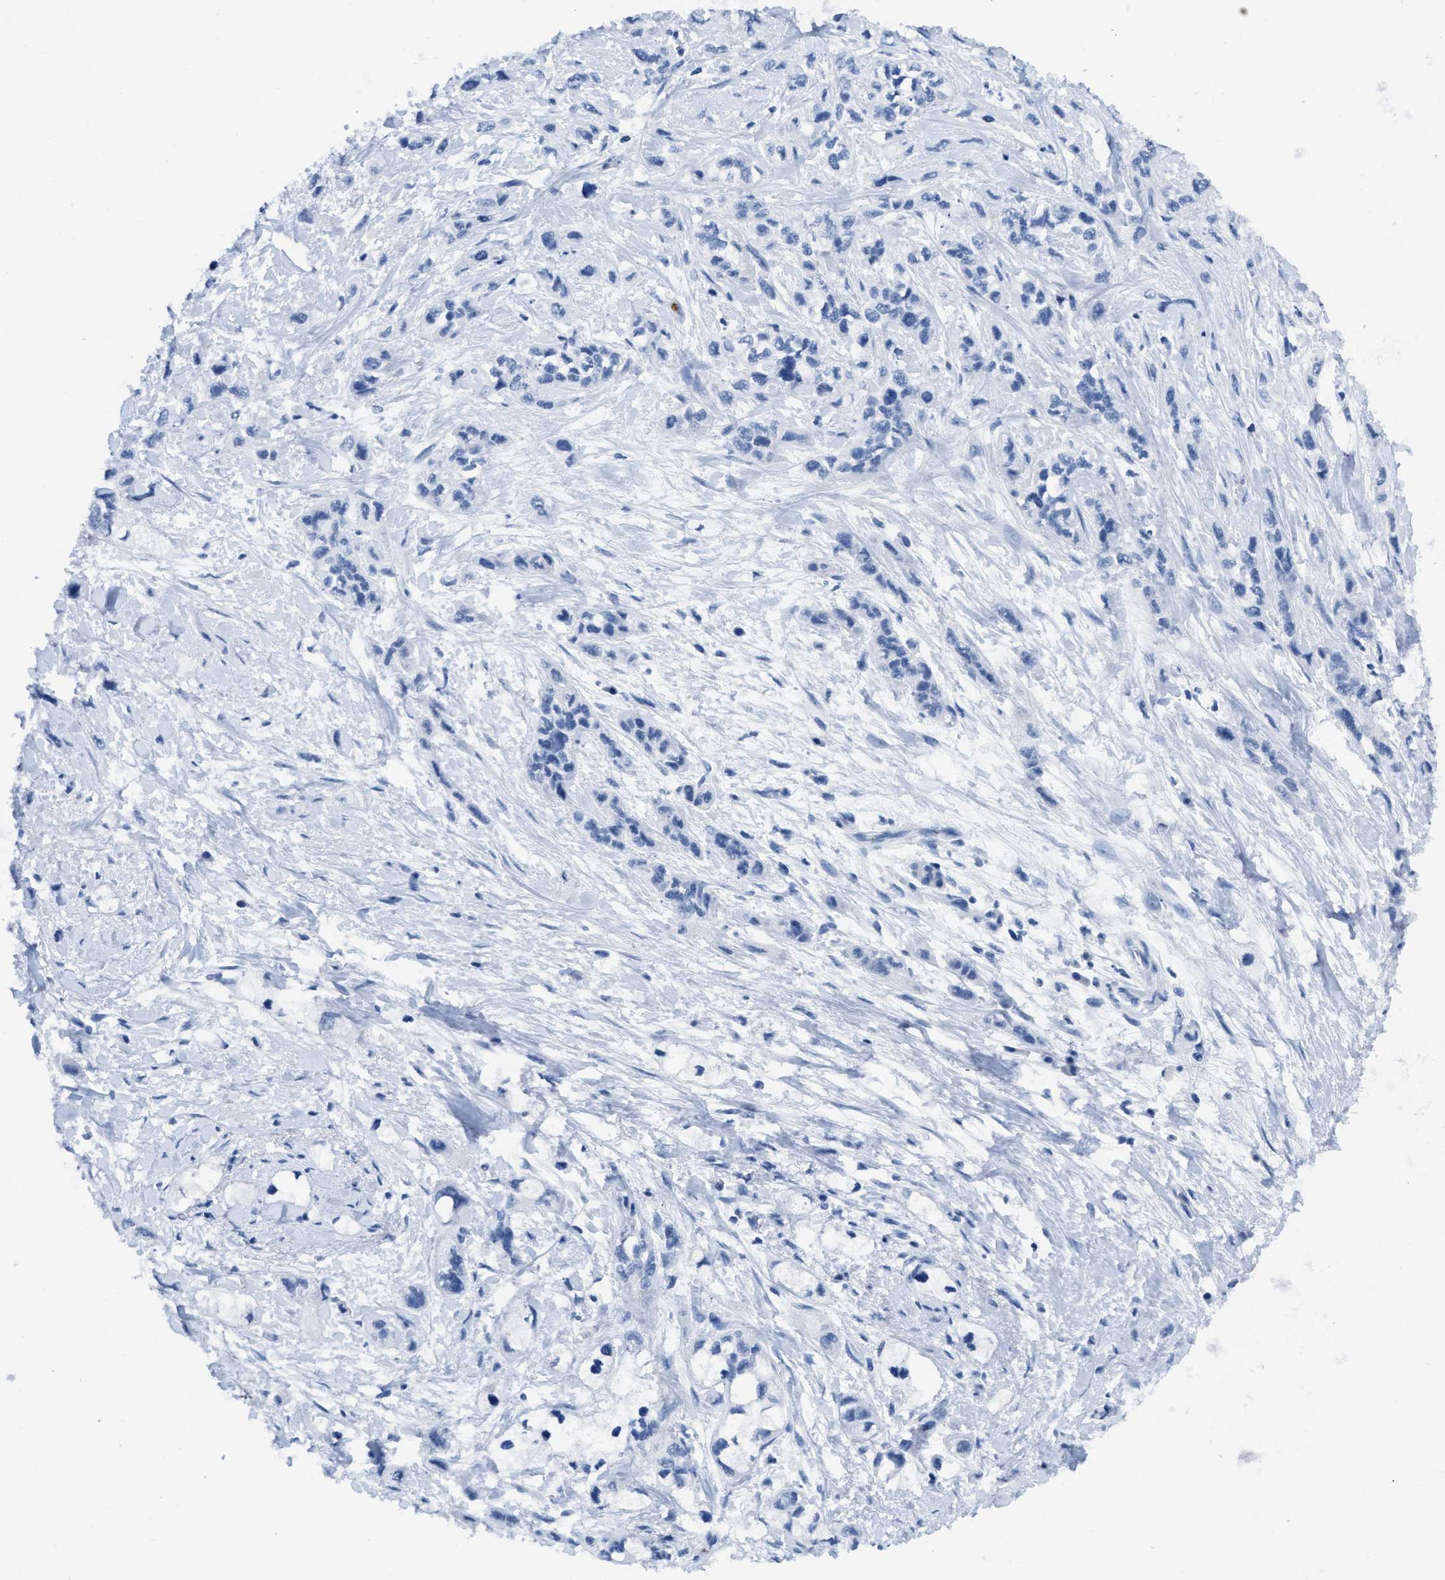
{"staining": {"intensity": "negative", "quantity": "none", "location": "none"}, "tissue": "pancreatic cancer", "cell_type": "Tumor cells", "image_type": "cancer", "snomed": [{"axis": "morphology", "description": "Adenocarcinoma, NOS"}, {"axis": "topography", "description": "Pancreas"}], "caption": "The image exhibits no staining of tumor cells in pancreatic cancer (adenocarcinoma).", "gene": "ITGA2B", "patient": {"sex": "male", "age": 74}}